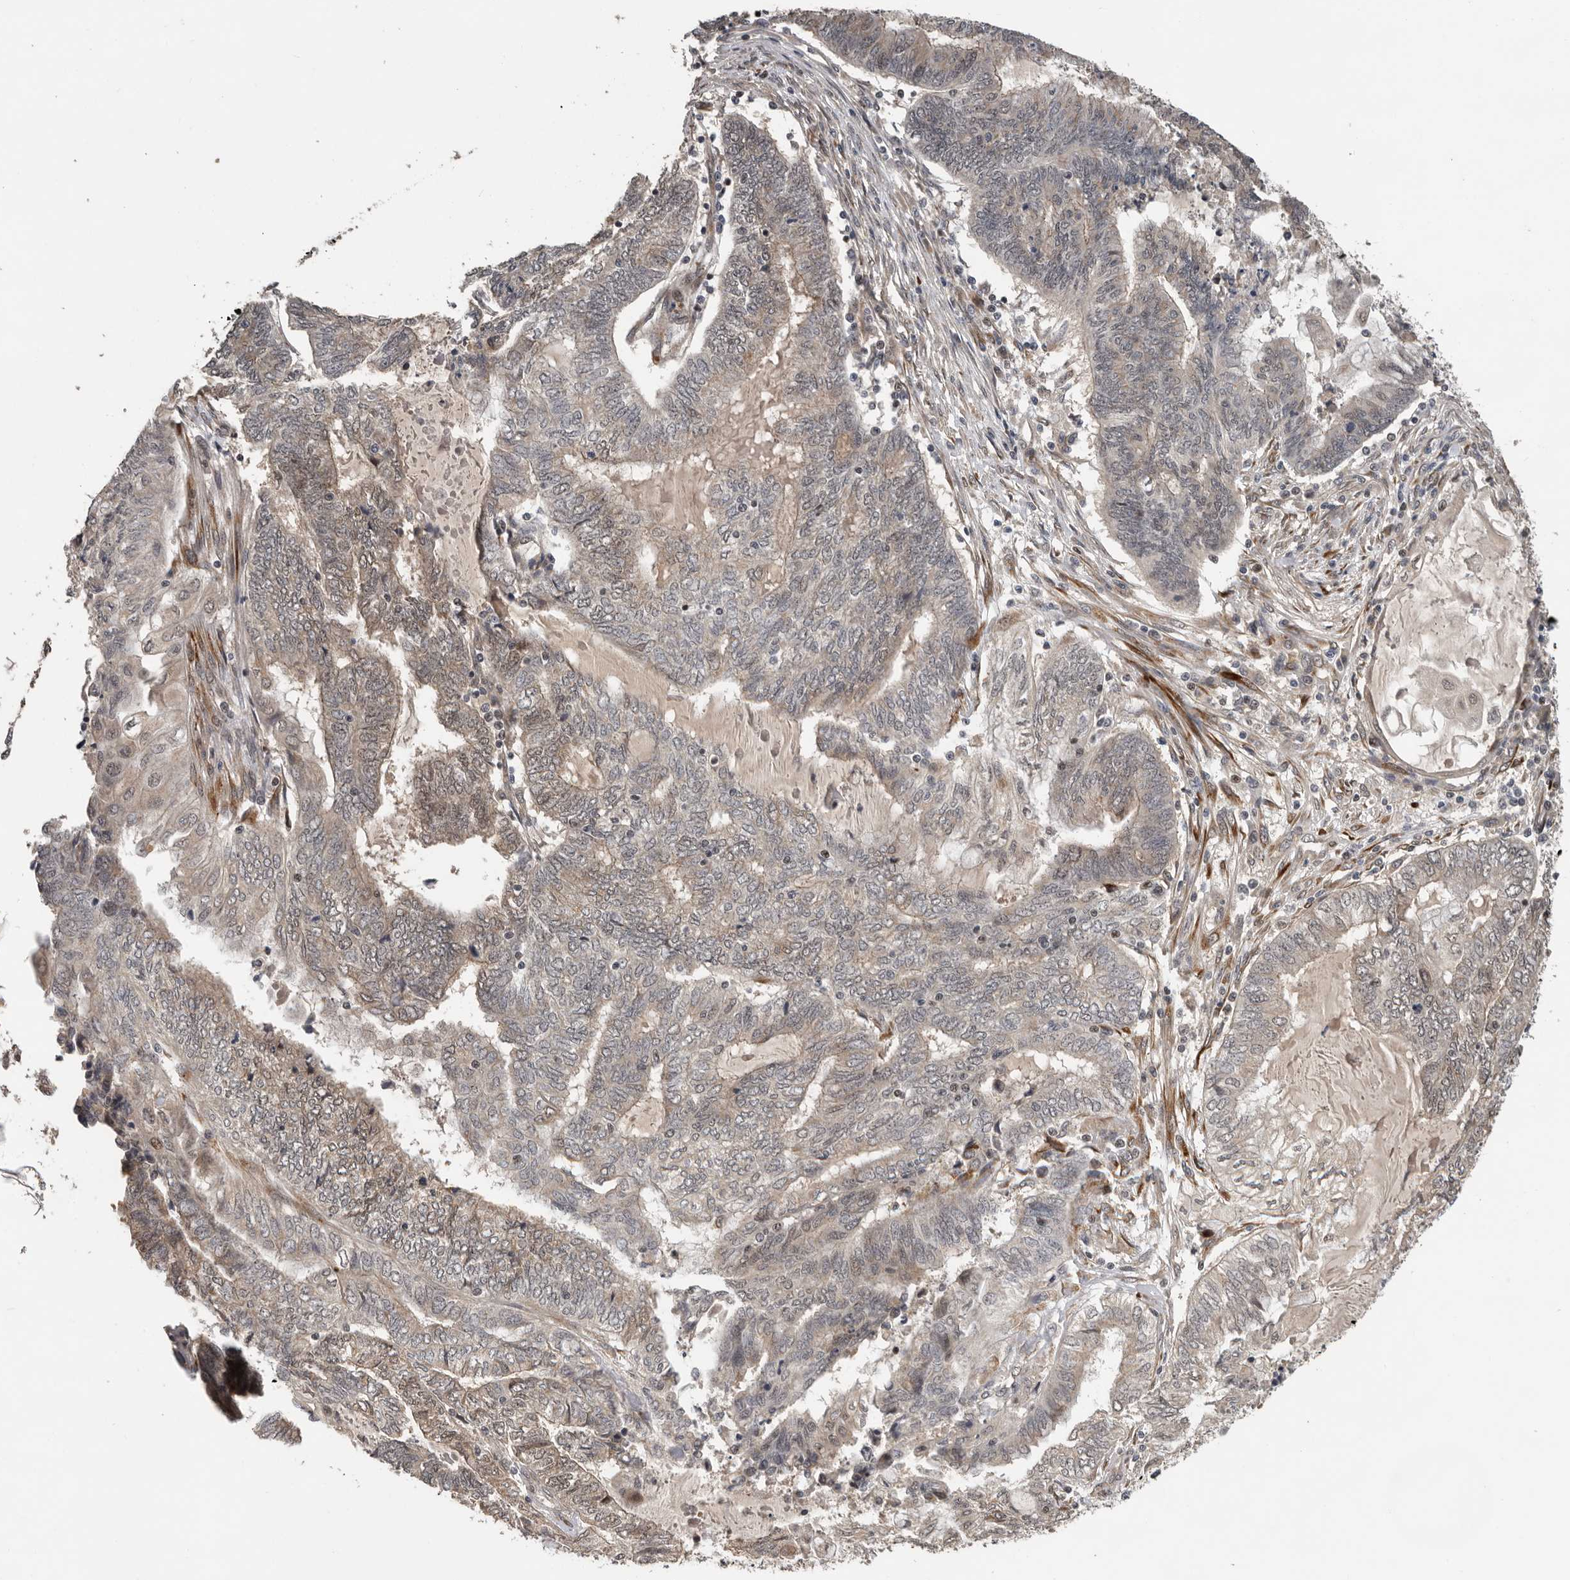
{"staining": {"intensity": "weak", "quantity": ">75%", "location": "cytoplasmic/membranous,nuclear"}, "tissue": "endometrial cancer", "cell_type": "Tumor cells", "image_type": "cancer", "snomed": [{"axis": "morphology", "description": "Adenocarcinoma, NOS"}, {"axis": "topography", "description": "Uterus"}, {"axis": "topography", "description": "Endometrium"}], "caption": "Protein positivity by IHC displays weak cytoplasmic/membranous and nuclear staining in about >75% of tumor cells in endometrial cancer (adenocarcinoma). (DAB IHC with brightfield microscopy, high magnification).", "gene": "HENMT1", "patient": {"sex": "female", "age": 70}}